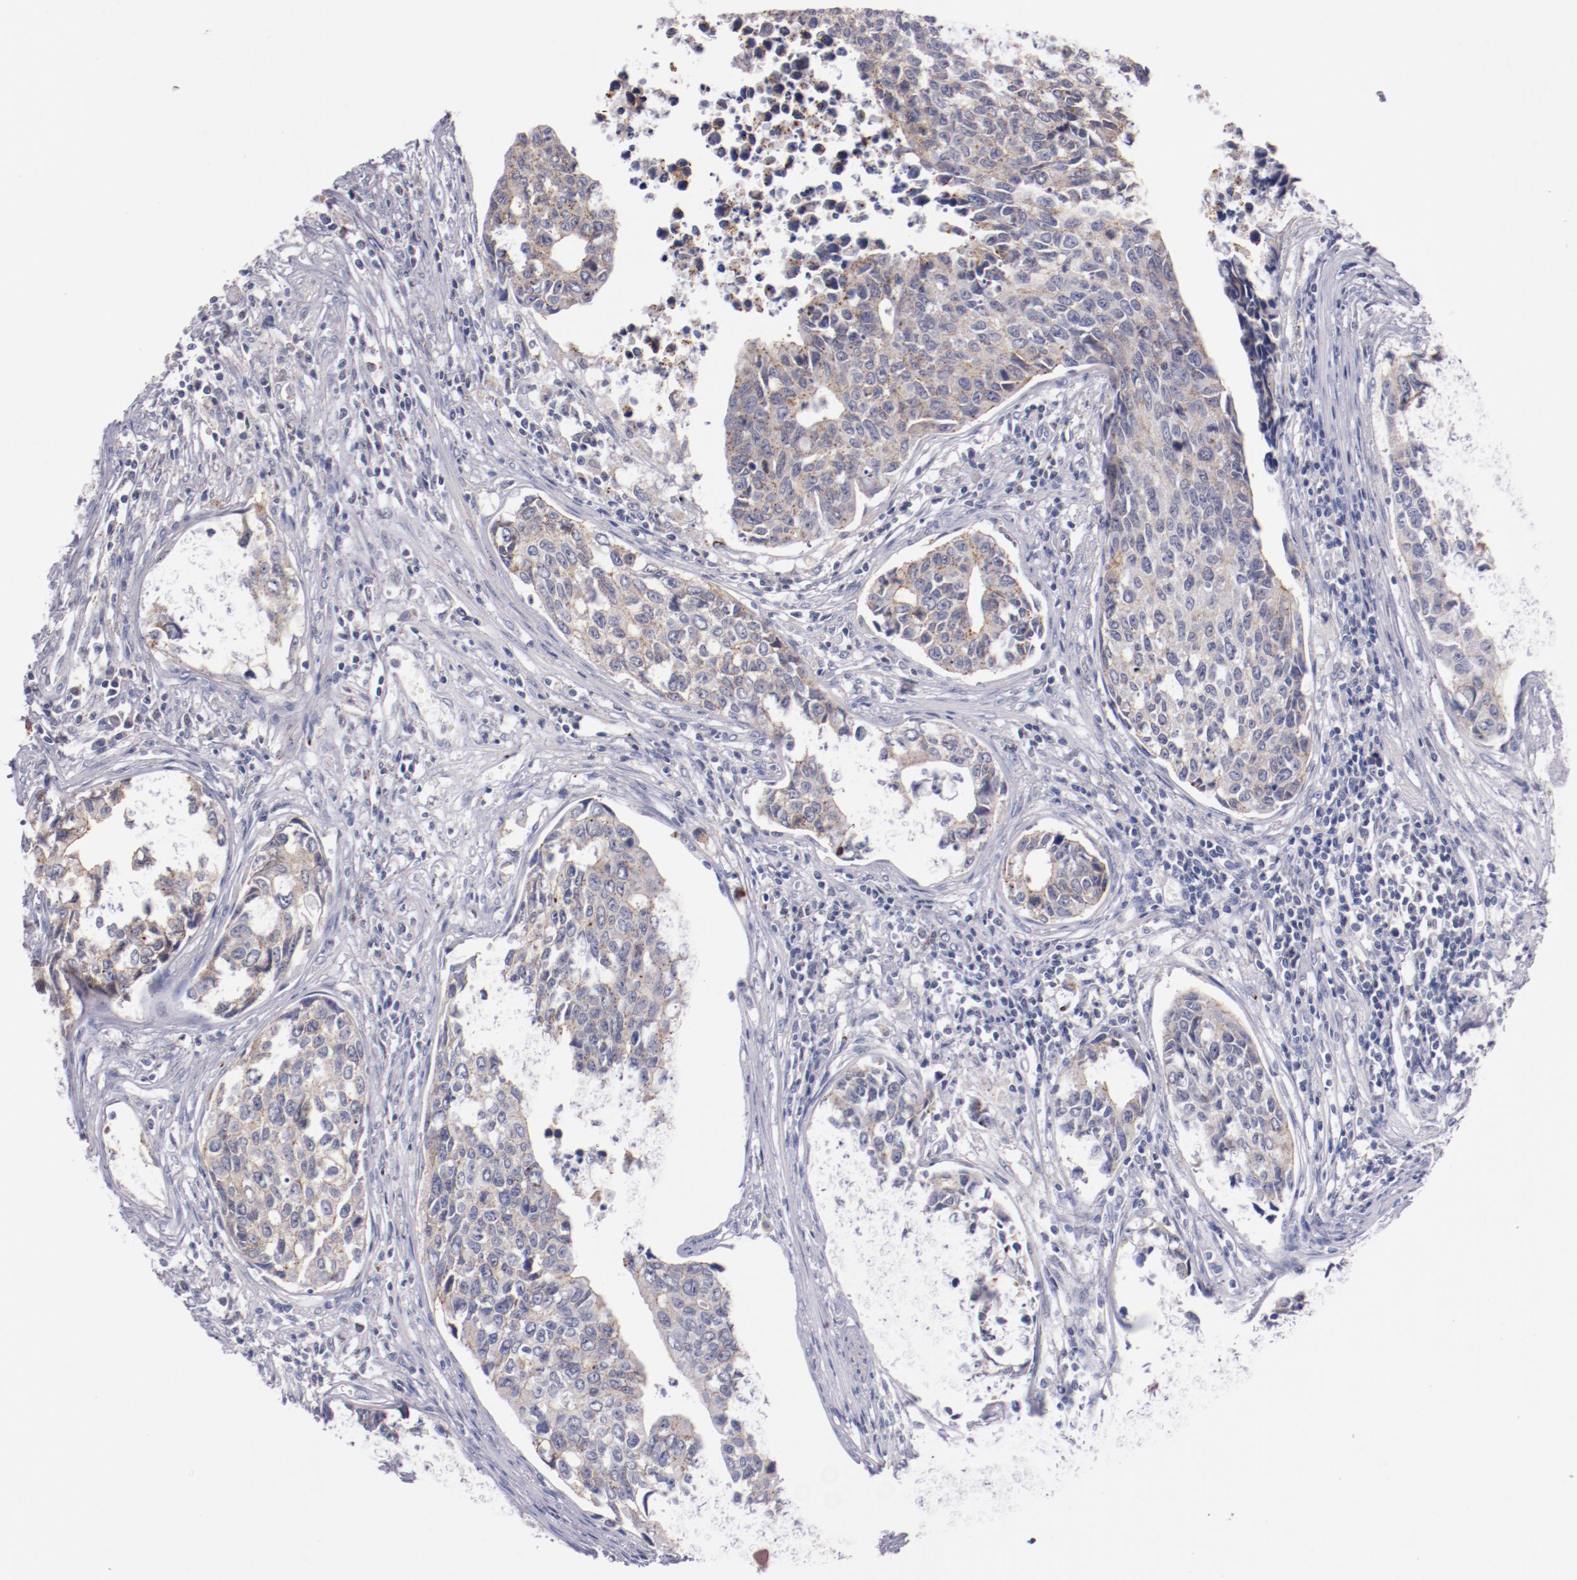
{"staining": {"intensity": "negative", "quantity": "none", "location": "none"}, "tissue": "urothelial cancer", "cell_type": "Tumor cells", "image_type": "cancer", "snomed": [{"axis": "morphology", "description": "Urothelial carcinoma, High grade"}, {"axis": "topography", "description": "Urinary bladder"}], "caption": "A high-resolution micrograph shows immunohistochemistry (IHC) staining of urothelial carcinoma (high-grade), which demonstrates no significant positivity in tumor cells. (DAB IHC visualized using brightfield microscopy, high magnification).", "gene": "SYP", "patient": {"sex": "male", "age": 81}}